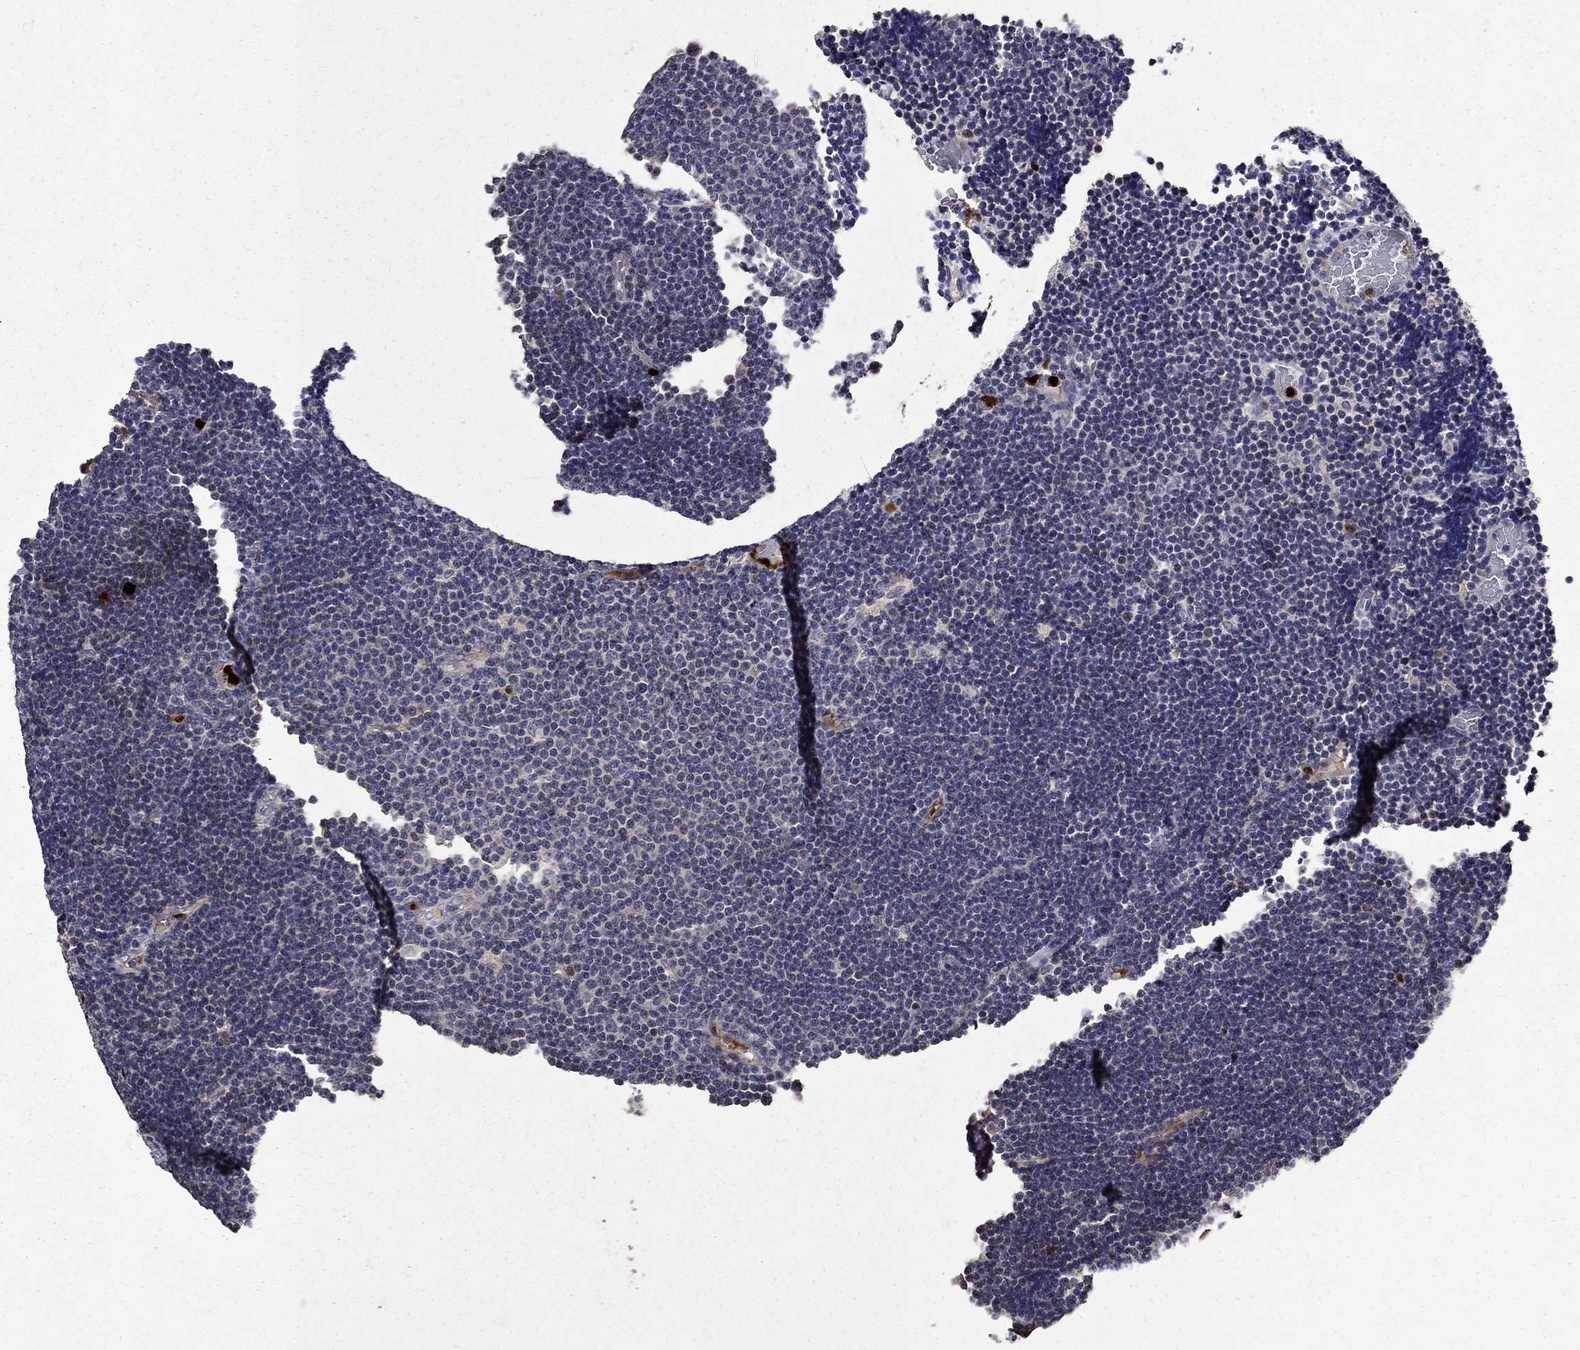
{"staining": {"intensity": "negative", "quantity": "none", "location": "none"}, "tissue": "lymphoma", "cell_type": "Tumor cells", "image_type": "cancer", "snomed": [{"axis": "morphology", "description": "Malignant lymphoma, non-Hodgkin's type, Low grade"}, {"axis": "topography", "description": "Brain"}], "caption": "An immunohistochemistry (IHC) histopathology image of lymphoma is shown. There is no staining in tumor cells of lymphoma. The staining is performed using DAB brown chromogen with nuclei counter-stained in using hematoxylin.", "gene": "SATB1", "patient": {"sex": "female", "age": 66}}